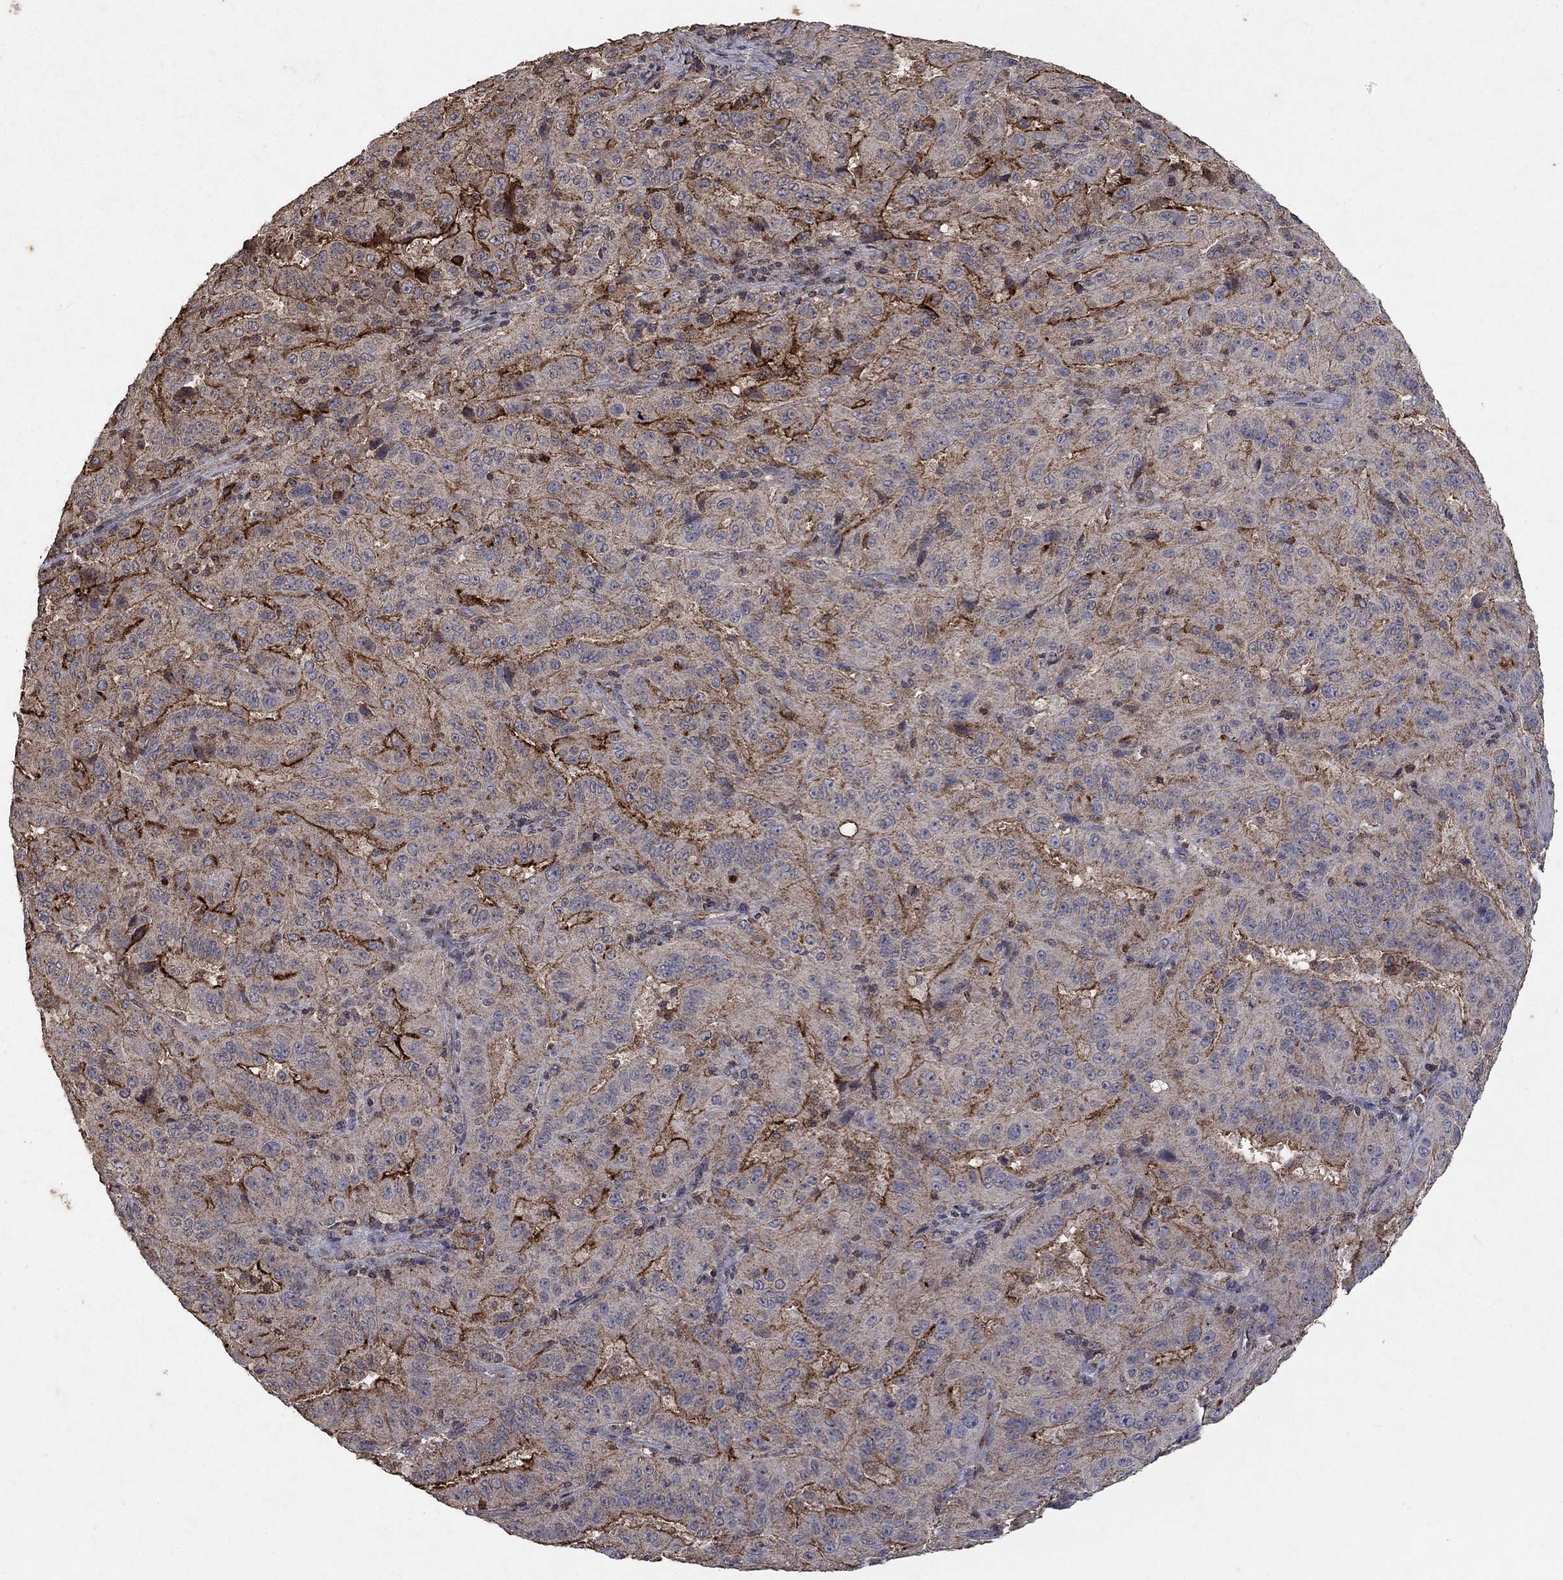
{"staining": {"intensity": "strong", "quantity": "<25%", "location": "cytoplasmic/membranous"}, "tissue": "pancreatic cancer", "cell_type": "Tumor cells", "image_type": "cancer", "snomed": [{"axis": "morphology", "description": "Adenocarcinoma, NOS"}, {"axis": "topography", "description": "Pancreas"}], "caption": "Tumor cells display medium levels of strong cytoplasmic/membranous staining in about <25% of cells in human pancreatic cancer. The protein is shown in brown color, while the nuclei are stained blue.", "gene": "CD24", "patient": {"sex": "male", "age": 63}}